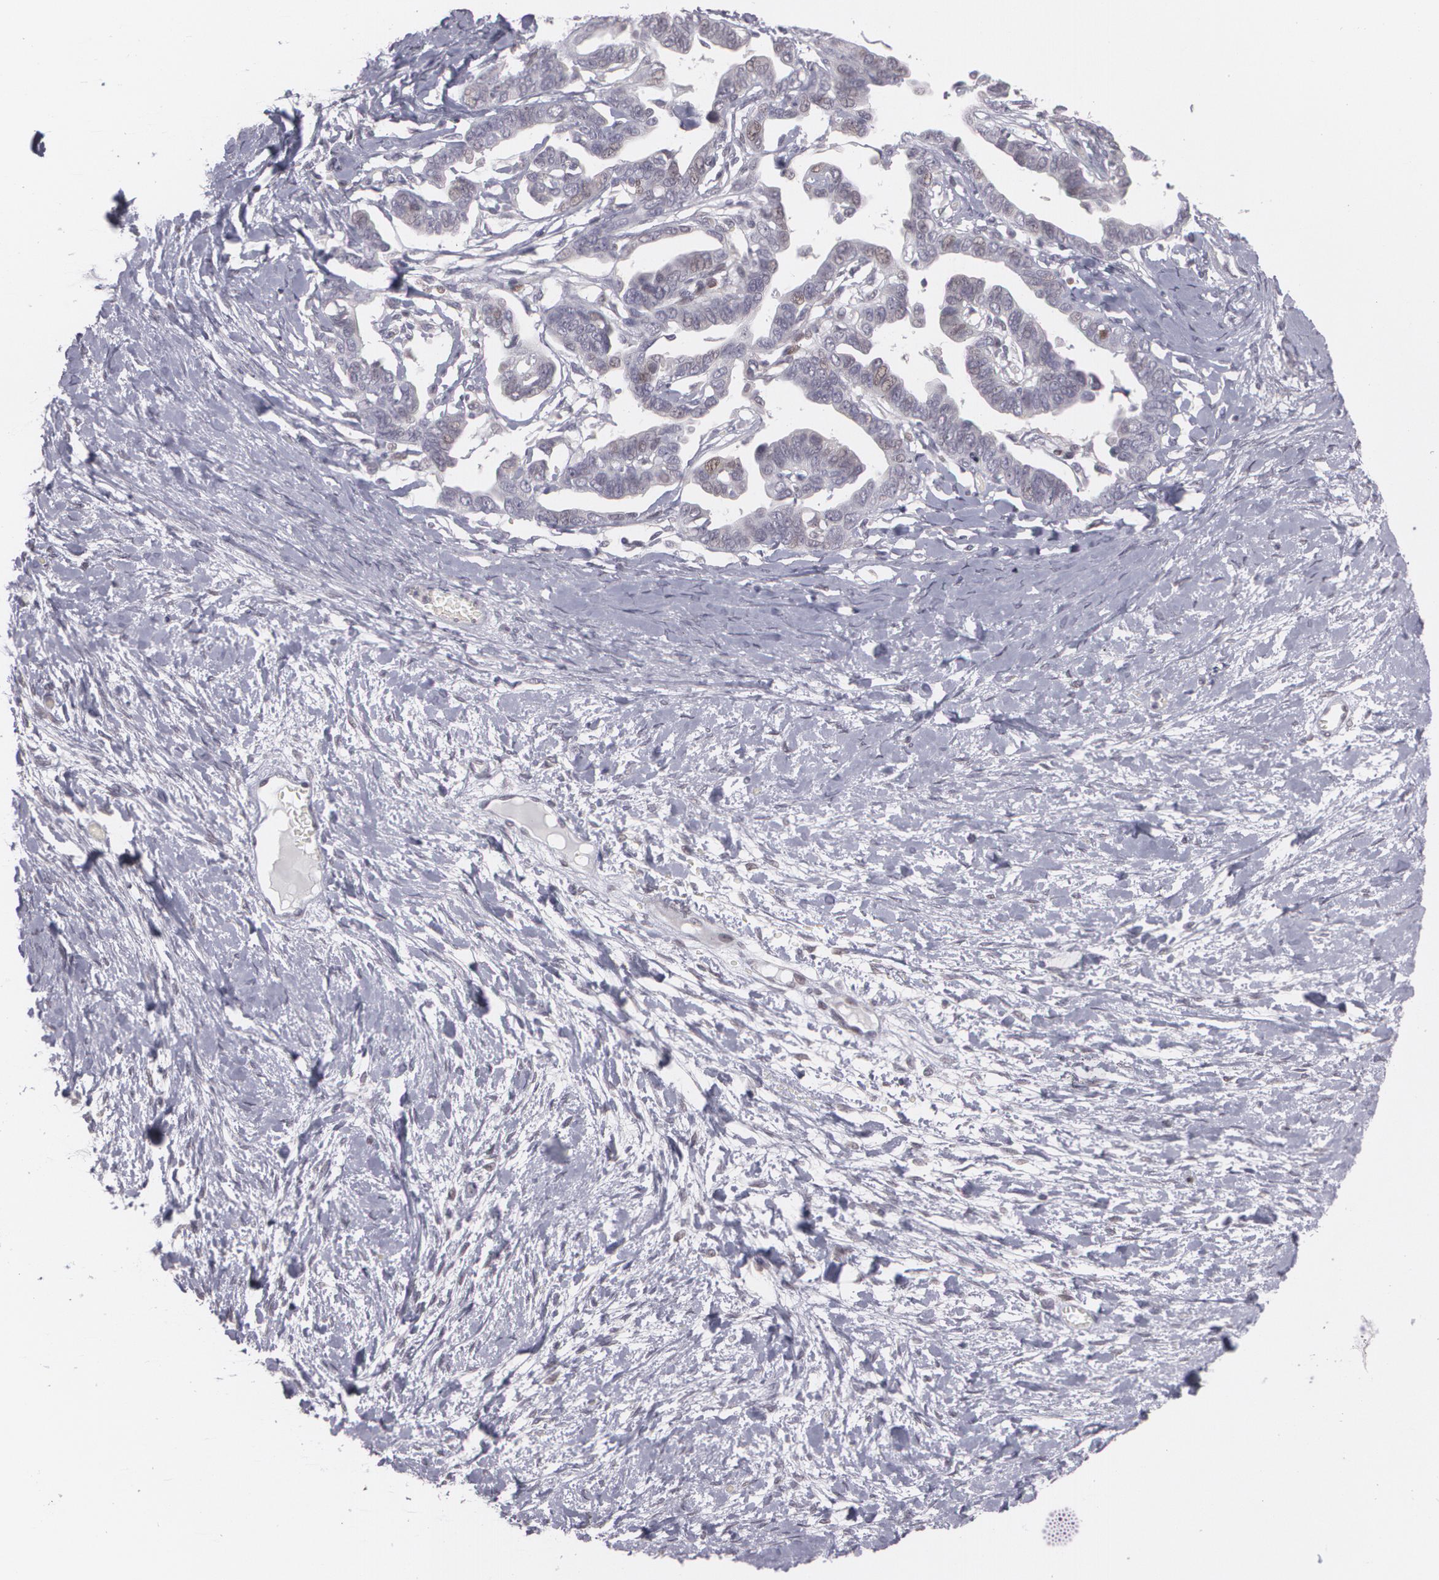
{"staining": {"intensity": "weak", "quantity": "<25%", "location": "nuclear"}, "tissue": "ovarian cancer", "cell_type": "Tumor cells", "image_type": "cancer", "snomed": [{"axis": "morphology", "description": "Cystadenocarcinoma, serous, NOS"}, {"axis": "topography", "description": "Ovary"}], "caption": "The immunohistochemistry photomicrograph has no significant staining in tumor cells of ovarian serous cystadenocarcinoma tissue.", "gene": "ZBTB16", "patient": {"sex": "female", "age": 69}}